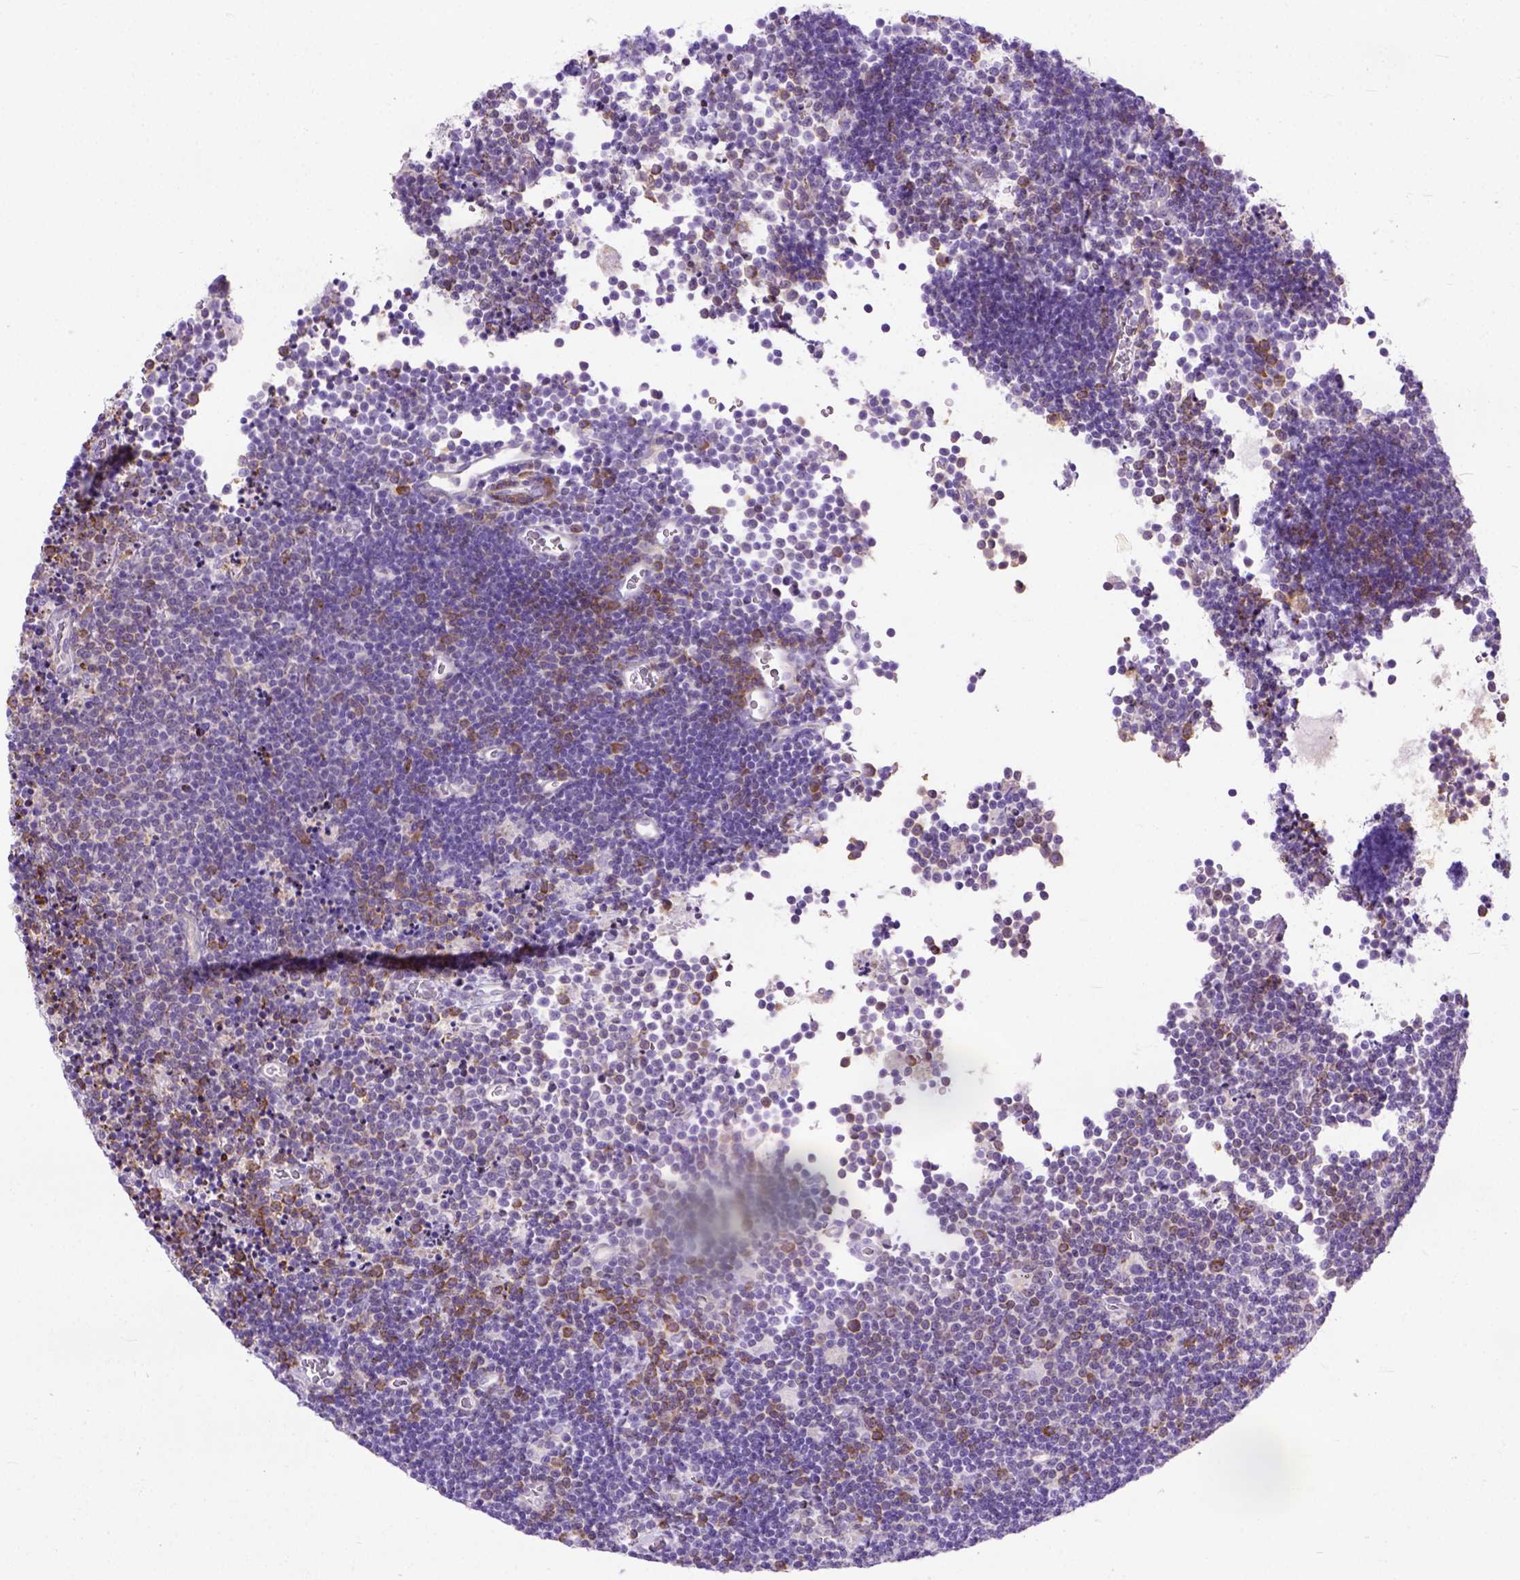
{"staining": {"intensity": "negative", "quantity": "none", "location": "none"}, "tissue": "lymphoma", "cell_type": "Tumor cells", "image_type": "cancer", "snomed": [{"axis": "morphology", "description": "Malignant lymphoma, non-Hodgkin's type, Low grade"}, {"axis": "topography", "description": "Brain"}], "caption": "Immunohistochemistry (IHC) of human malignant lymphoma, non-Hodgkin's type (low-grade) shows no staining in tumor cells.", "gene": "PLK4", "patient": {"sex": "female", "age": 66}}